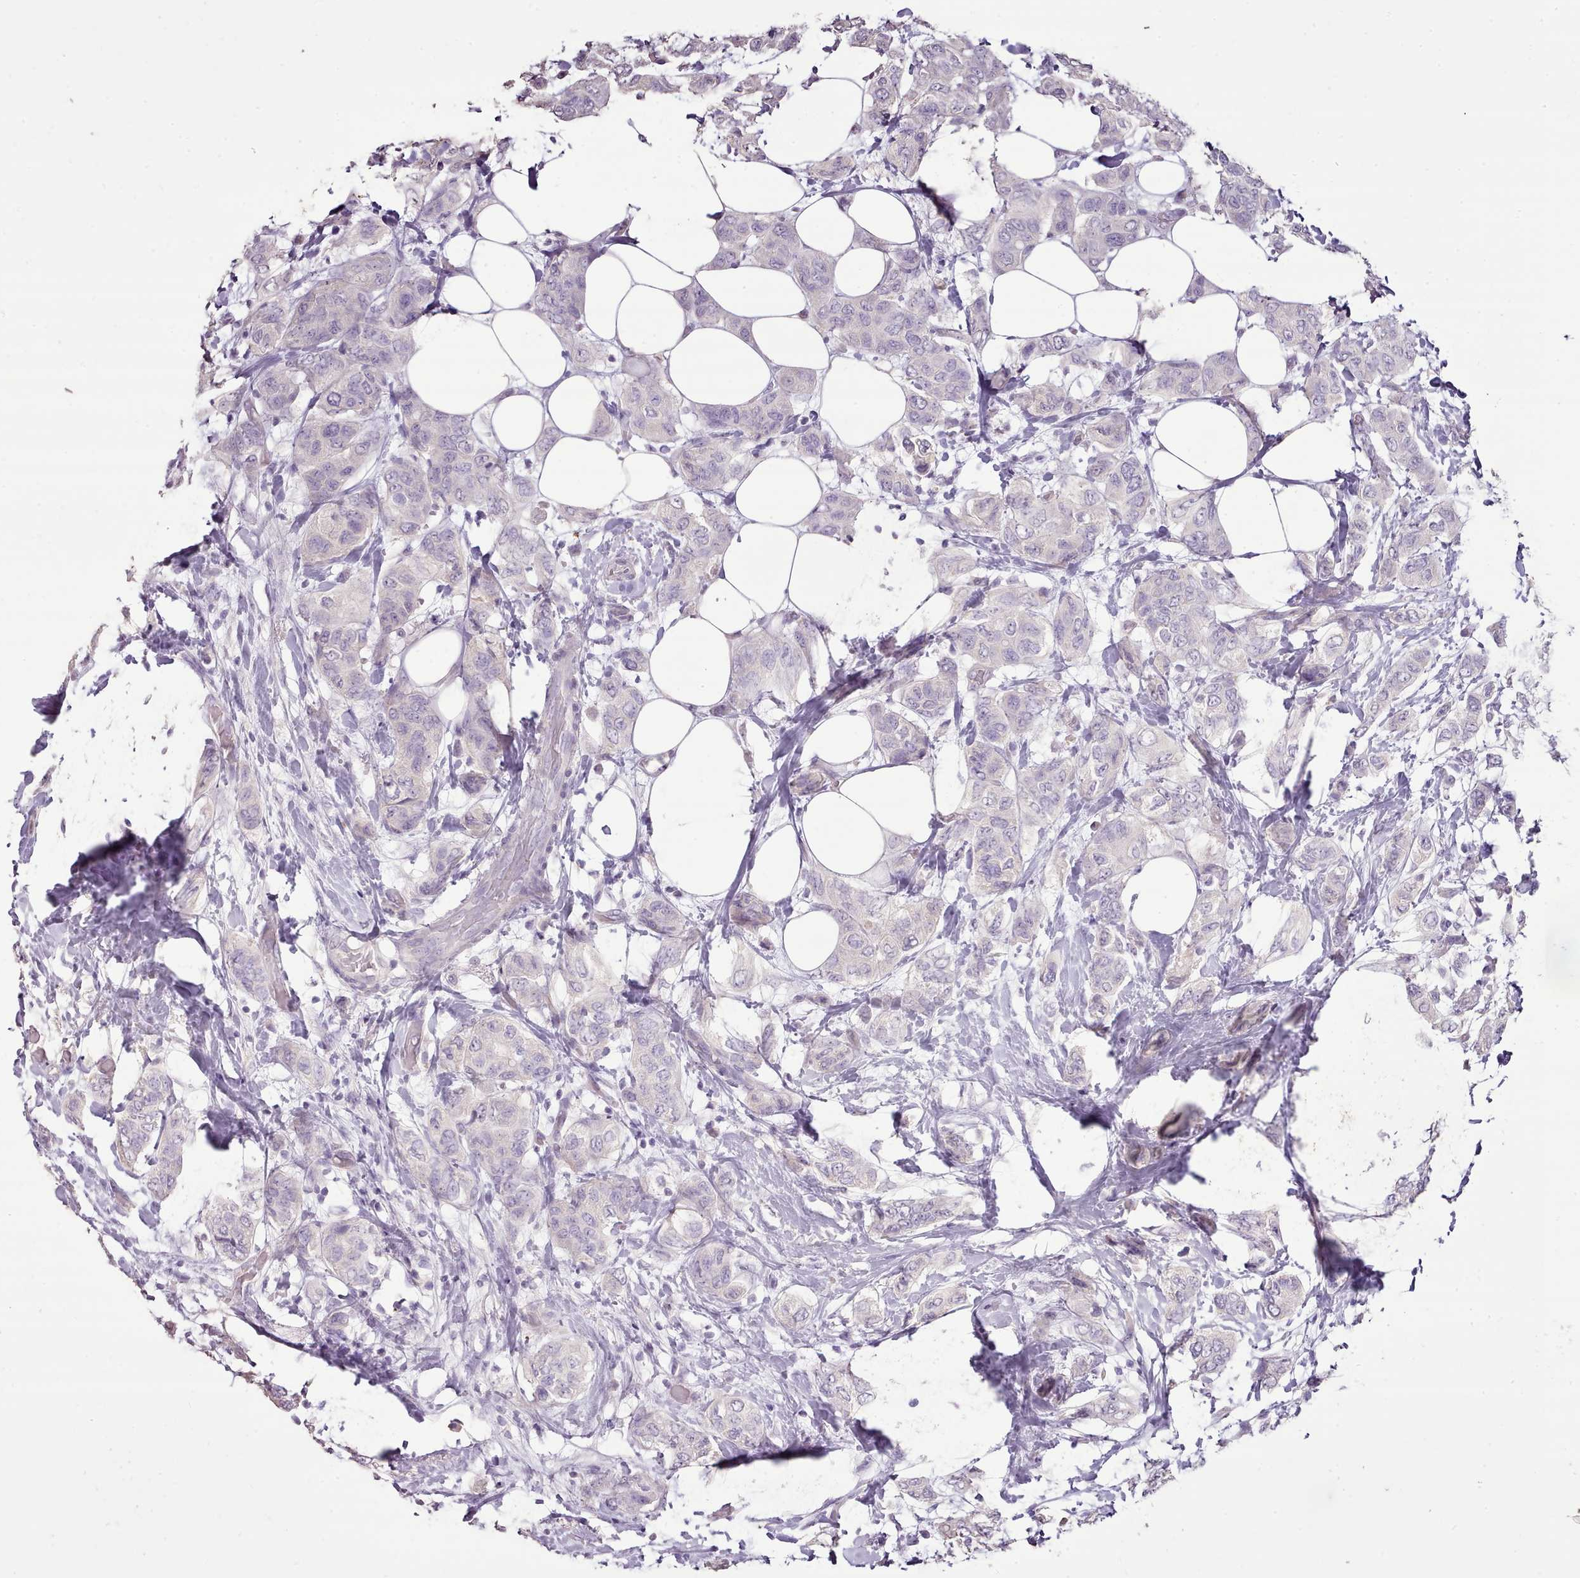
{"staining": {"intensity": "negative", "quantity": "none", "location": "none"}, "tissue": "breast cancer", "cell_type": "Tumor cells", "image_type": "cancer", "snomed": [{"axis": "morphology", "description": "Lobular carcinoma"}, {"axis": "topography", "description": "Breast"}], "caption": "The immunohistochemistry photomicrograph has no significant expression in tumor cells of lobular carcinoma (breast) tissue.", "gene": "BLOC1S2", "patient": {"sex": "female", "age": 51}}